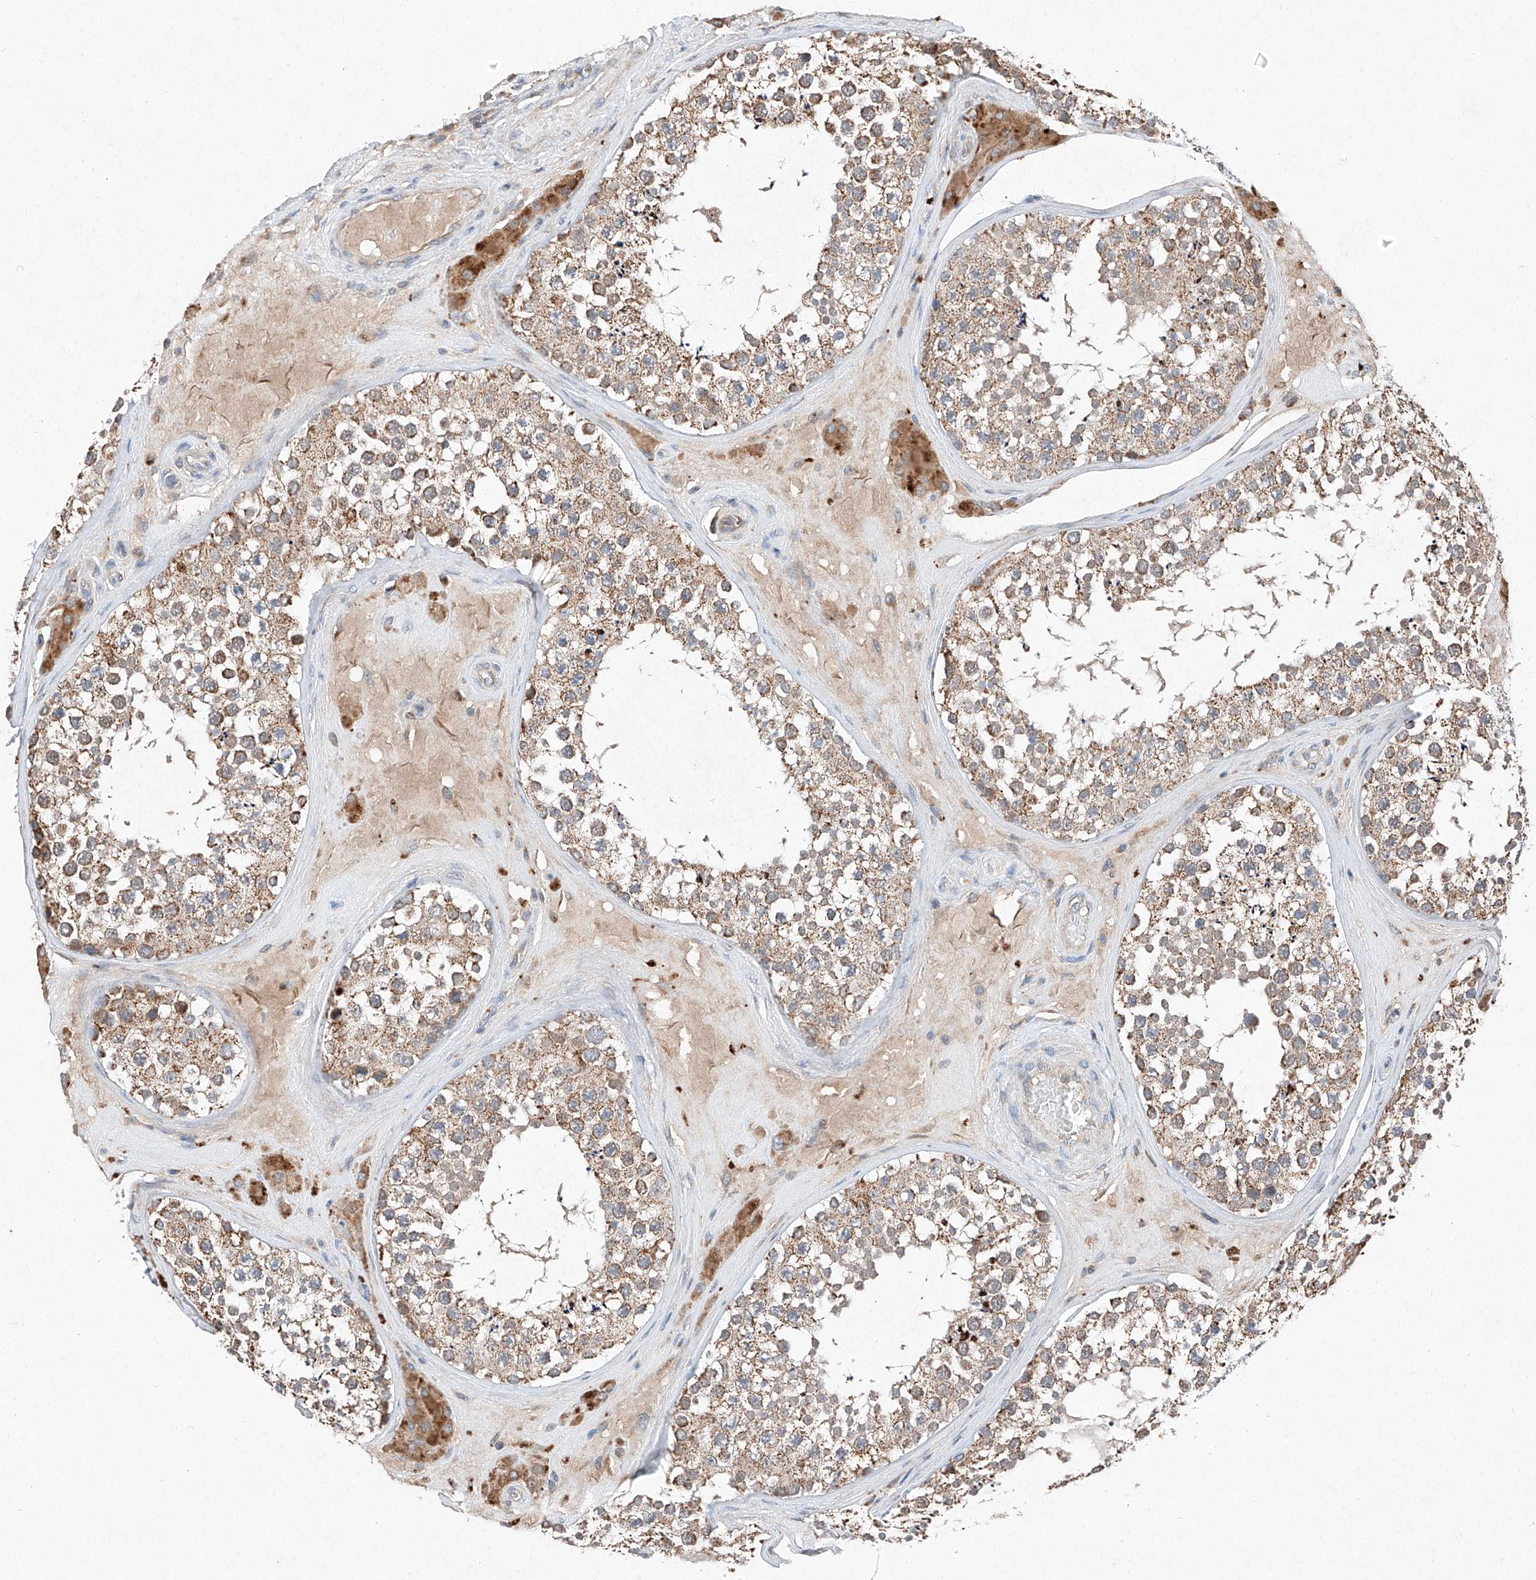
{"staining": {"intensity": "moderate", "quantity": ">75%", "location": "cytoplasmic/membranous"}, "tissue": "testis", "cell_type": "Cells in seminiferous ducts", "image_type": "normal", "snomed": [{"axis": "morphology", "description": "Normal tissue, NOS"}, {"axis": "topography", "description": "Testis"}], "caption": "Immunohistochemistry (IHC) photomicrograph of benign testis: testis stained using immunohistochemistry demonstrates medium levels of moderate protein expression localized specifically in the cytoplasmic/membranous of cells in seminiferous ducts, appearing as a cytoplasmic/membranous brown color.", "gene": "RUSC1", "patient": {"sex": "male", "age": 46}}